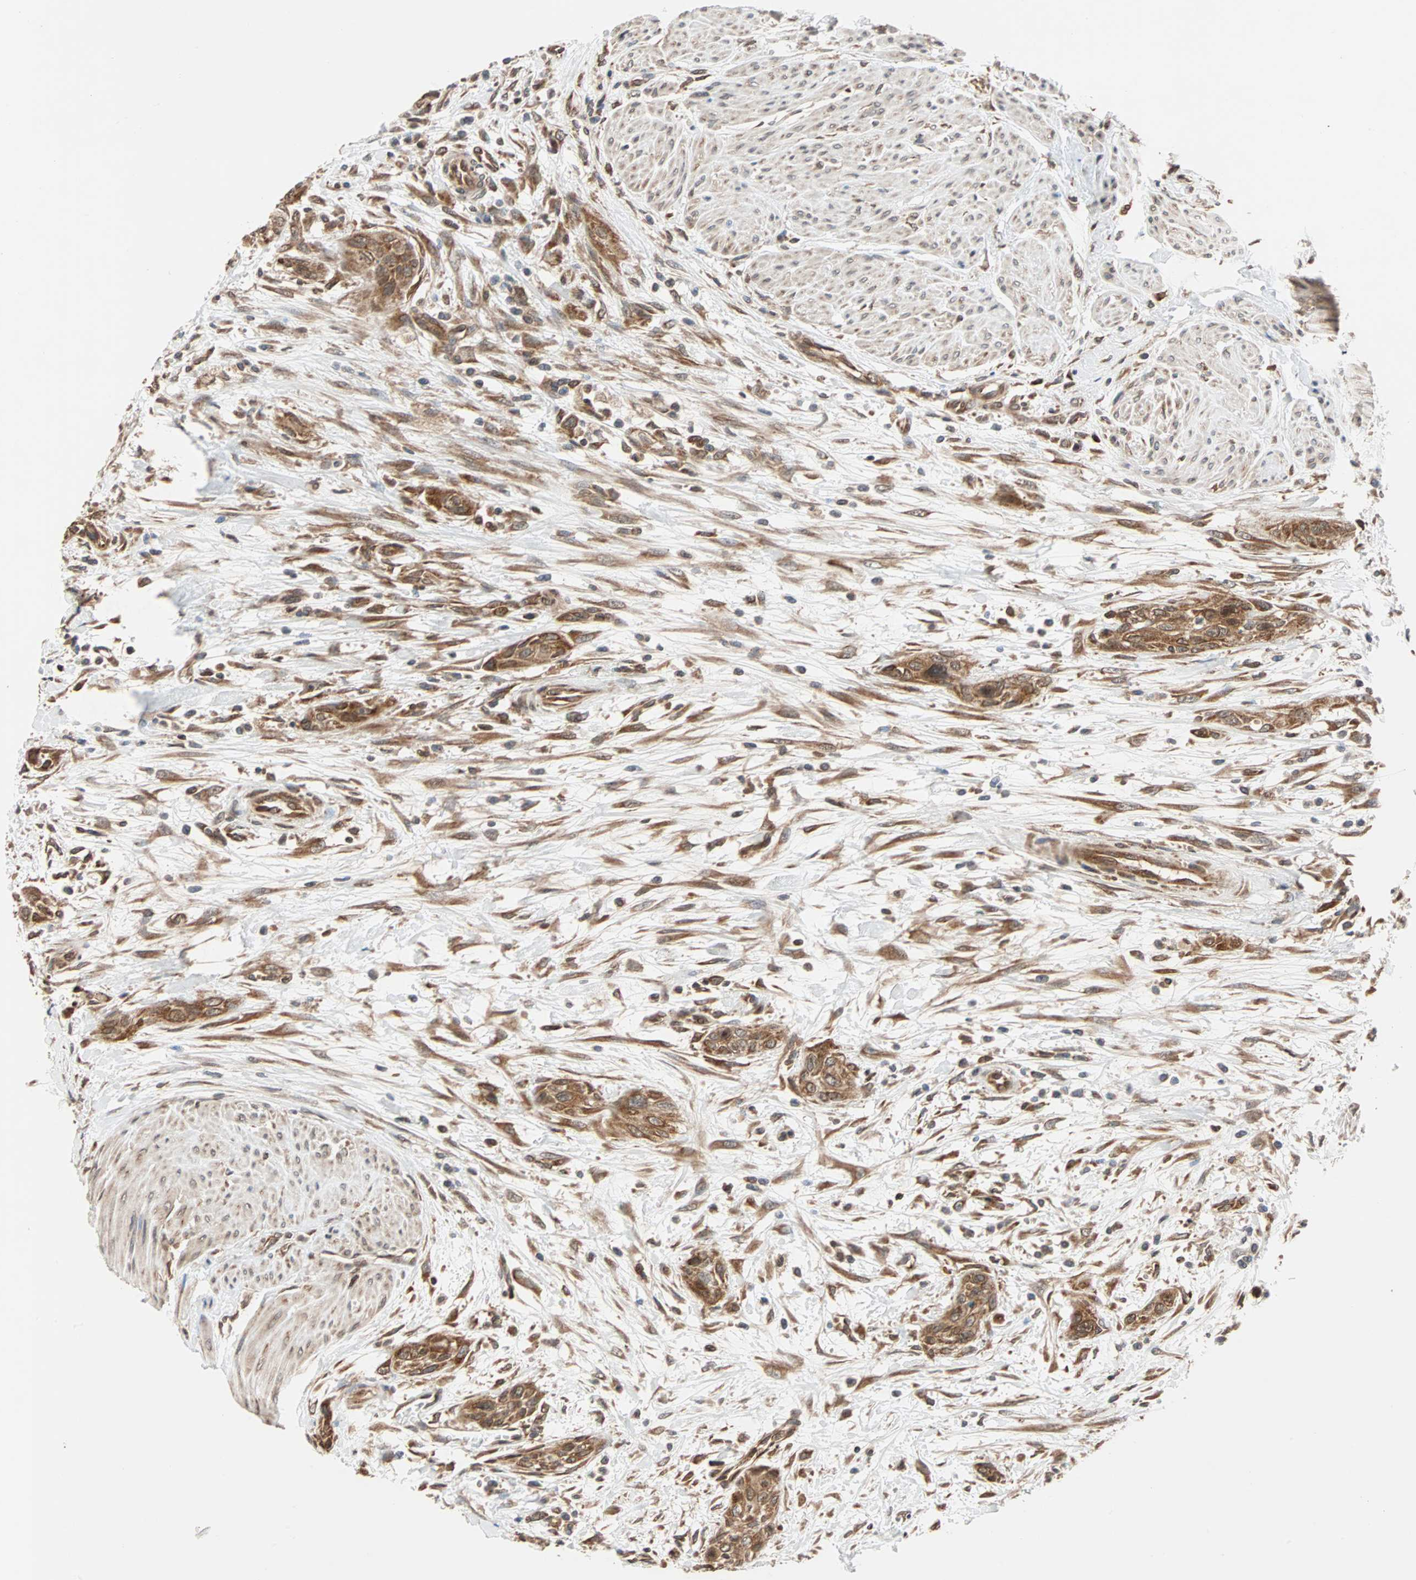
{"staining": {"intensity": "strong", "quantity": ">75%", "location": "cytoplasmic/membranous"}, "tissue": "urothelial cancer", "cell_type": "Tumor cells", "image_type": "cancer", "snomed": [{"axis": "morphology", "description": "Urothelial carcinoma, High grade"}, {"axis": "topography", "description": "Urinary bladder"}], "caption": "This image demonstrates urothelial cancer stained with immunohistochemistry to label a protein in brown. The cytoplasmic/membranous of tumor cells show strong positivity for the protein. Nuclei are counter-stained blue.", "gene": "AUP1", "patient": {"sex": "male", "age": 35}}